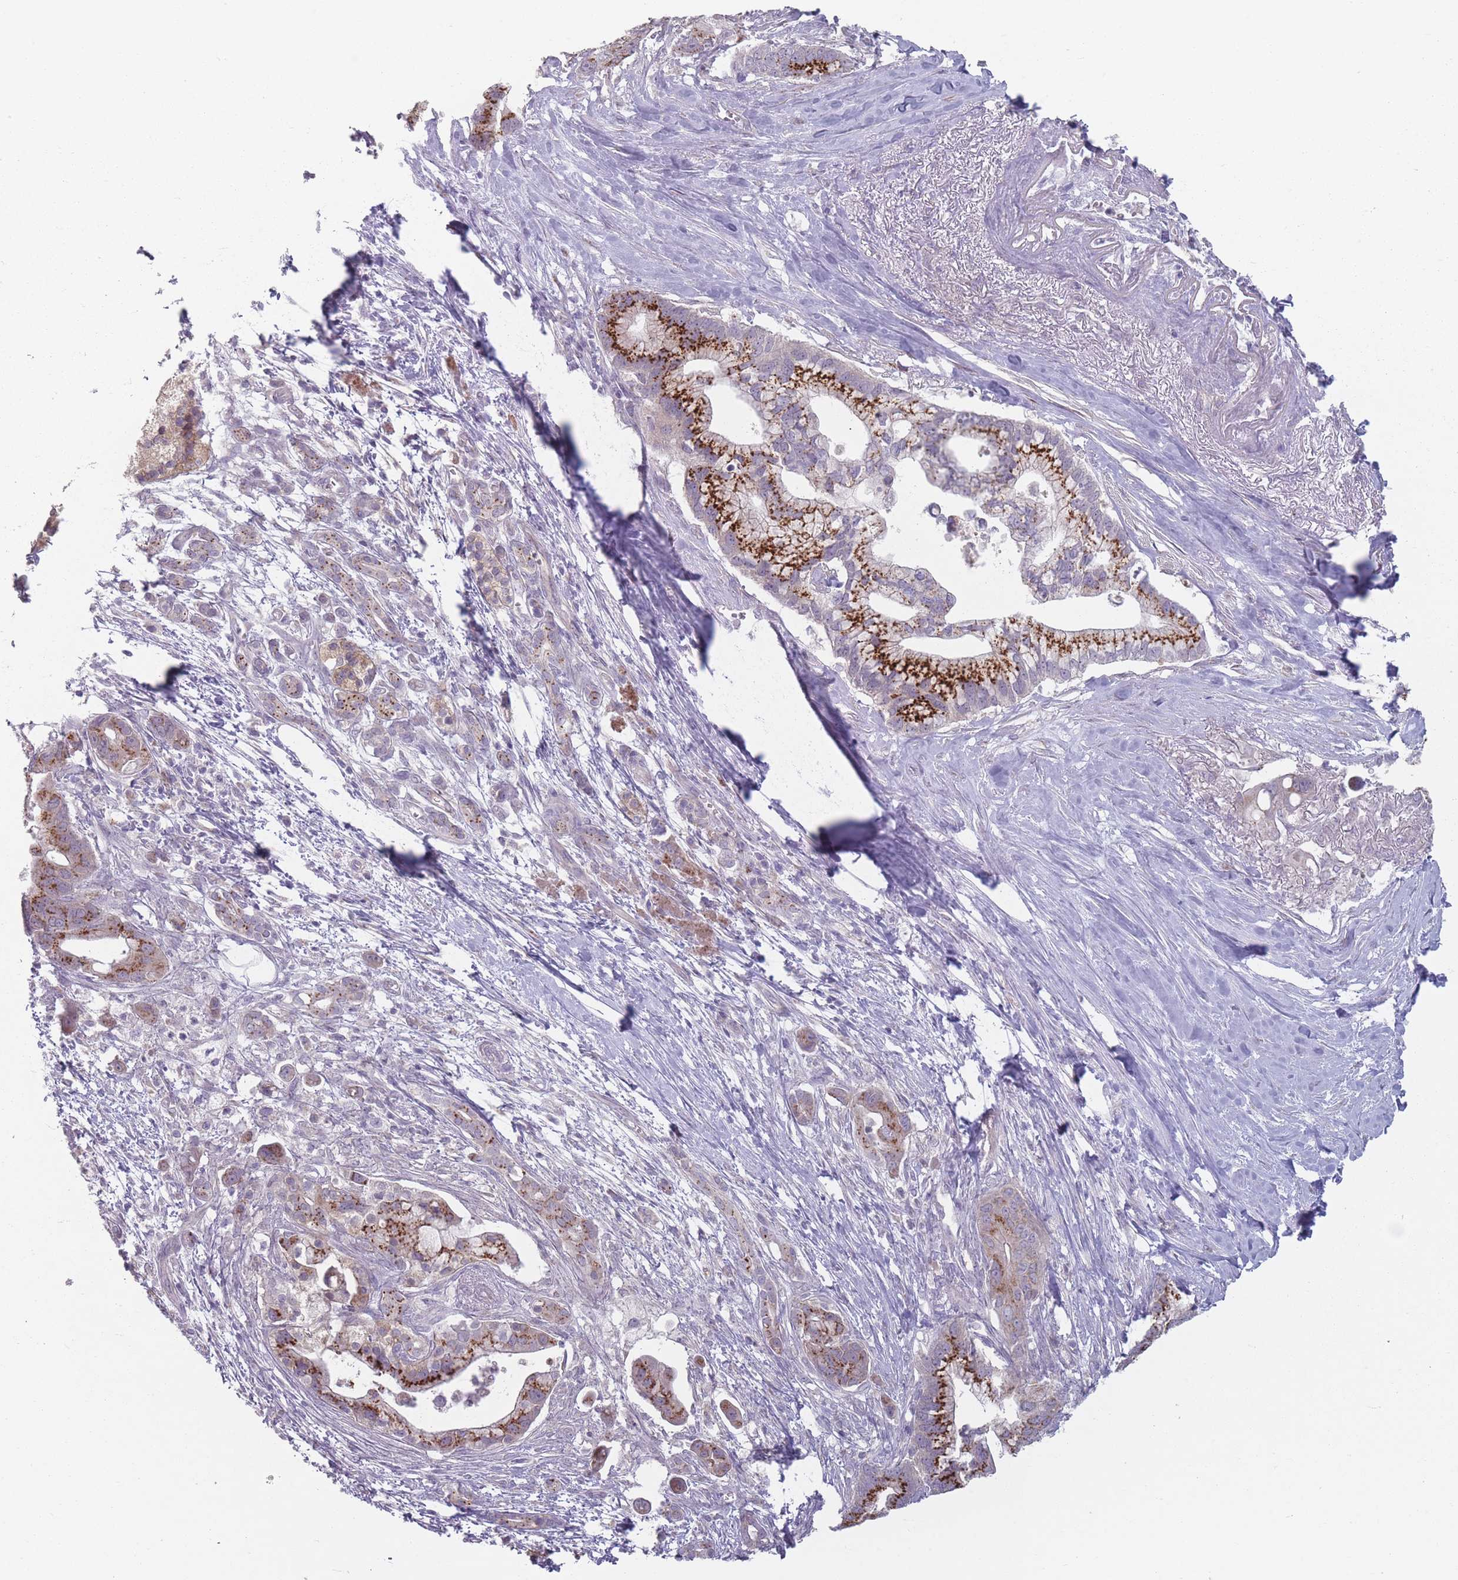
{"staining": {"intensity": "moderate", "quantity": "25%-75%", "location": "cytoplasmic/membranous"}, "tissue": "pancreatic cancer", "cell_type": "Tumor cells", "image_type": "cancer", "snomed": [{"axis": "morphology", "description": "Adenocarcinoma, NOS"}, {"axis": "topography", "description": "Pancreas"}], "caption": "Pancreatic cancer (adenocarcinoma) tissue demonstrates moderate cytoplasmic/membranous staining in approximately 25%-75% of tumor cells, visualized by immunohistochemistry.", "gene": "AKAIN1", "patient": {"sex": "male", "age": 68}}